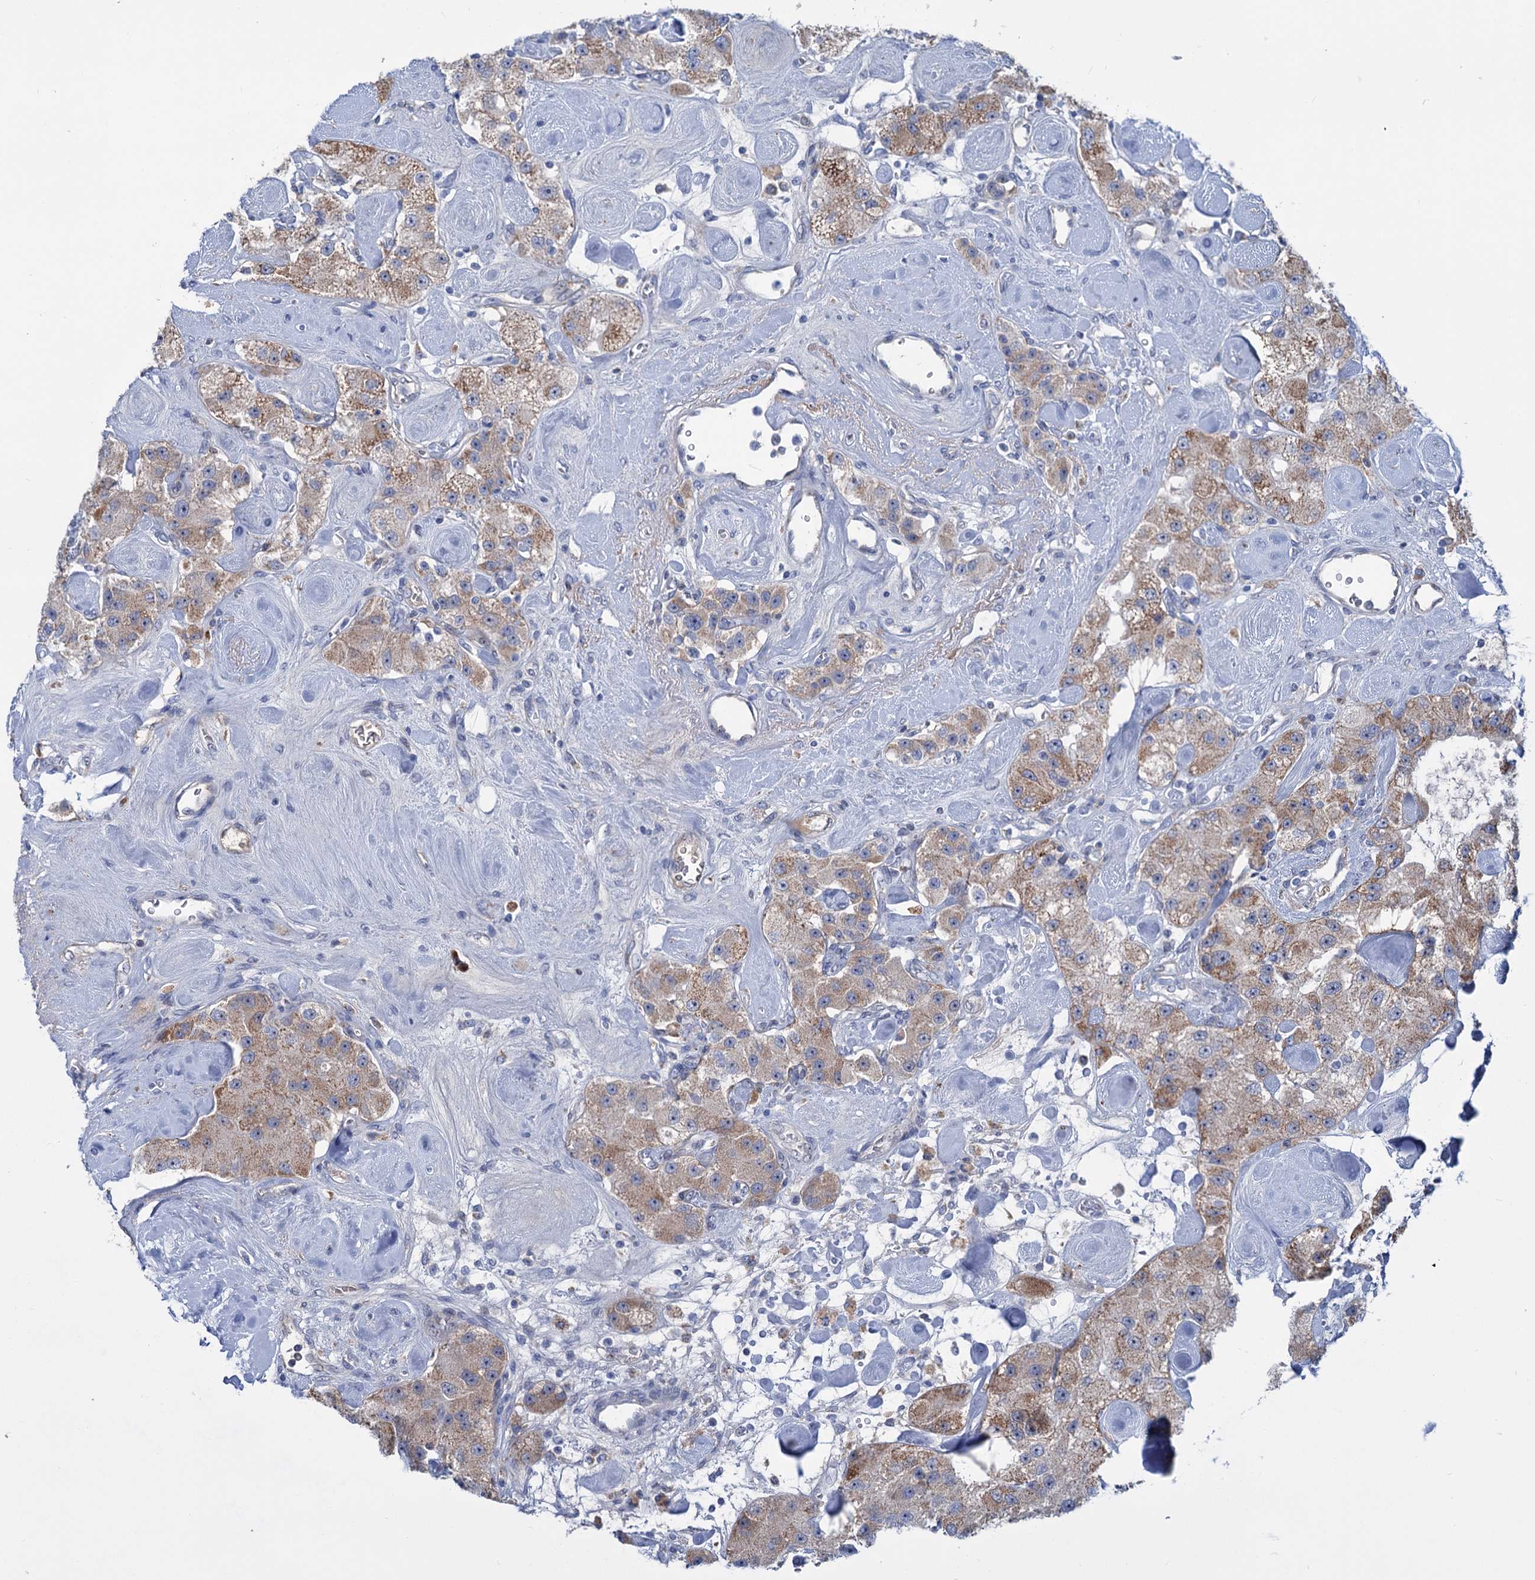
{"staining": {"intensity": "moderate", "quantity": ">75%", "location": "cytoplasmic/membranous"}, "tissue": "carcinoid", "cell_type": "Tumor cells", "image_type": "cancer", "snomed": [{"axis": "morphology", "description": "Carcinoid, malignant, NOS"}, {"axis": "topography", "description": "Pancreas"}], "caption": "IHC photomicrograph of malignant carcinoid stained for a protein (brown), which shows medium levels of moderate cytoplasmic/membranous positivity in approximately >75% of tumor cells.", "gene": "LPIN1", "patient": {"sex": "male", "age": 41}}